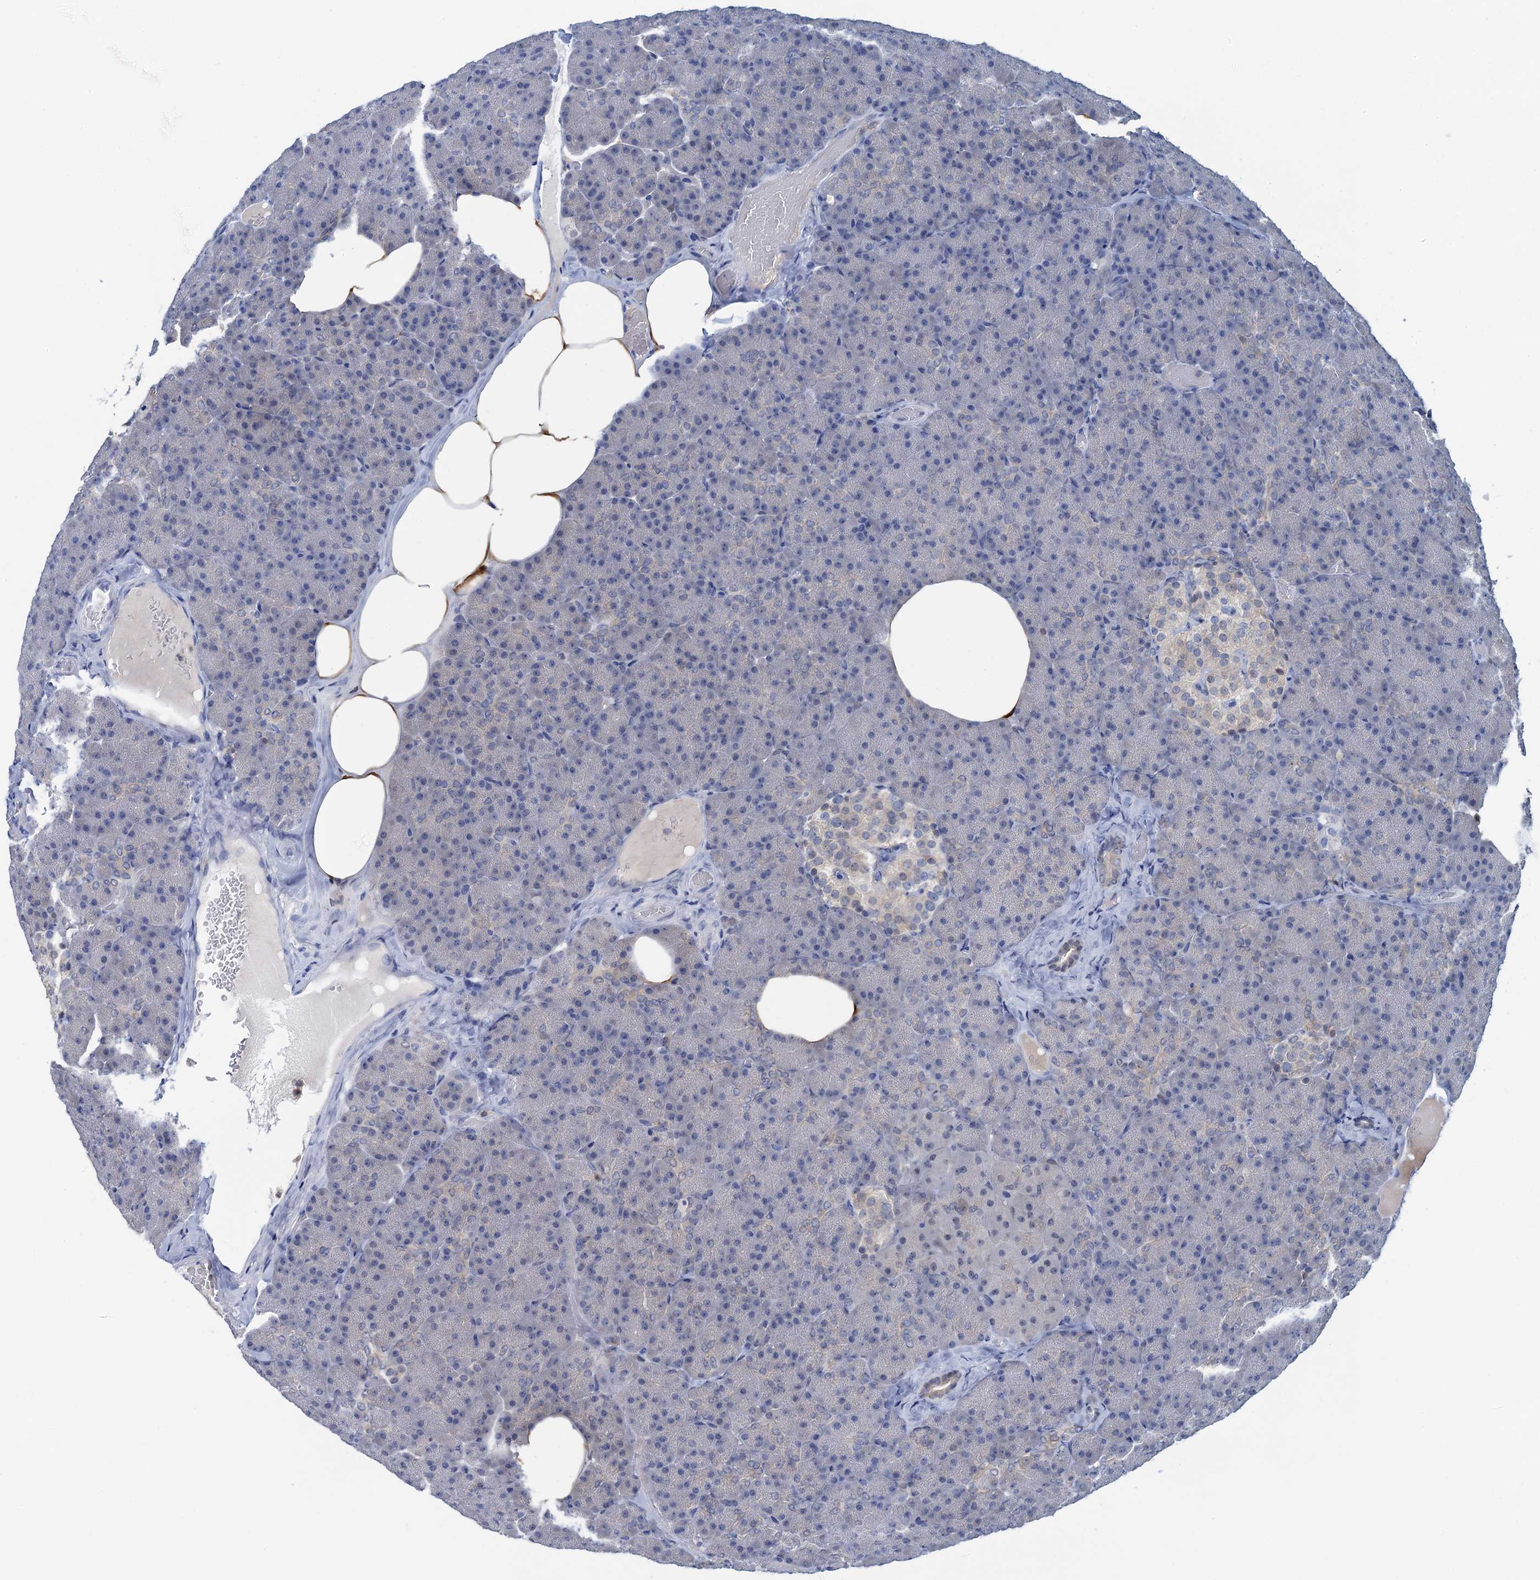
{"staining": {"intensity": "weak", "quantity": "<25%", "location": "cytoplasmic/membranous"}, "tissue": "pancreas", "cell_type": "Exocrine glandular cells", "image_type": "normal", "snomed": [{"axis": "morphology", "description": "Normal tissue, NOS"}, {"axis": "morphology", "description": "Carcinoid, malignant, NOS"}, {"axis": "topography", "description": "Pancreas"}], "caption": "Immunohistochemistry image of benign pancreas: pancreas stained with DAB reveals no significant protein expression in exocrine glandular cells.", "gene": "FAH", "patient": {"sex": "female", "age": 35}}